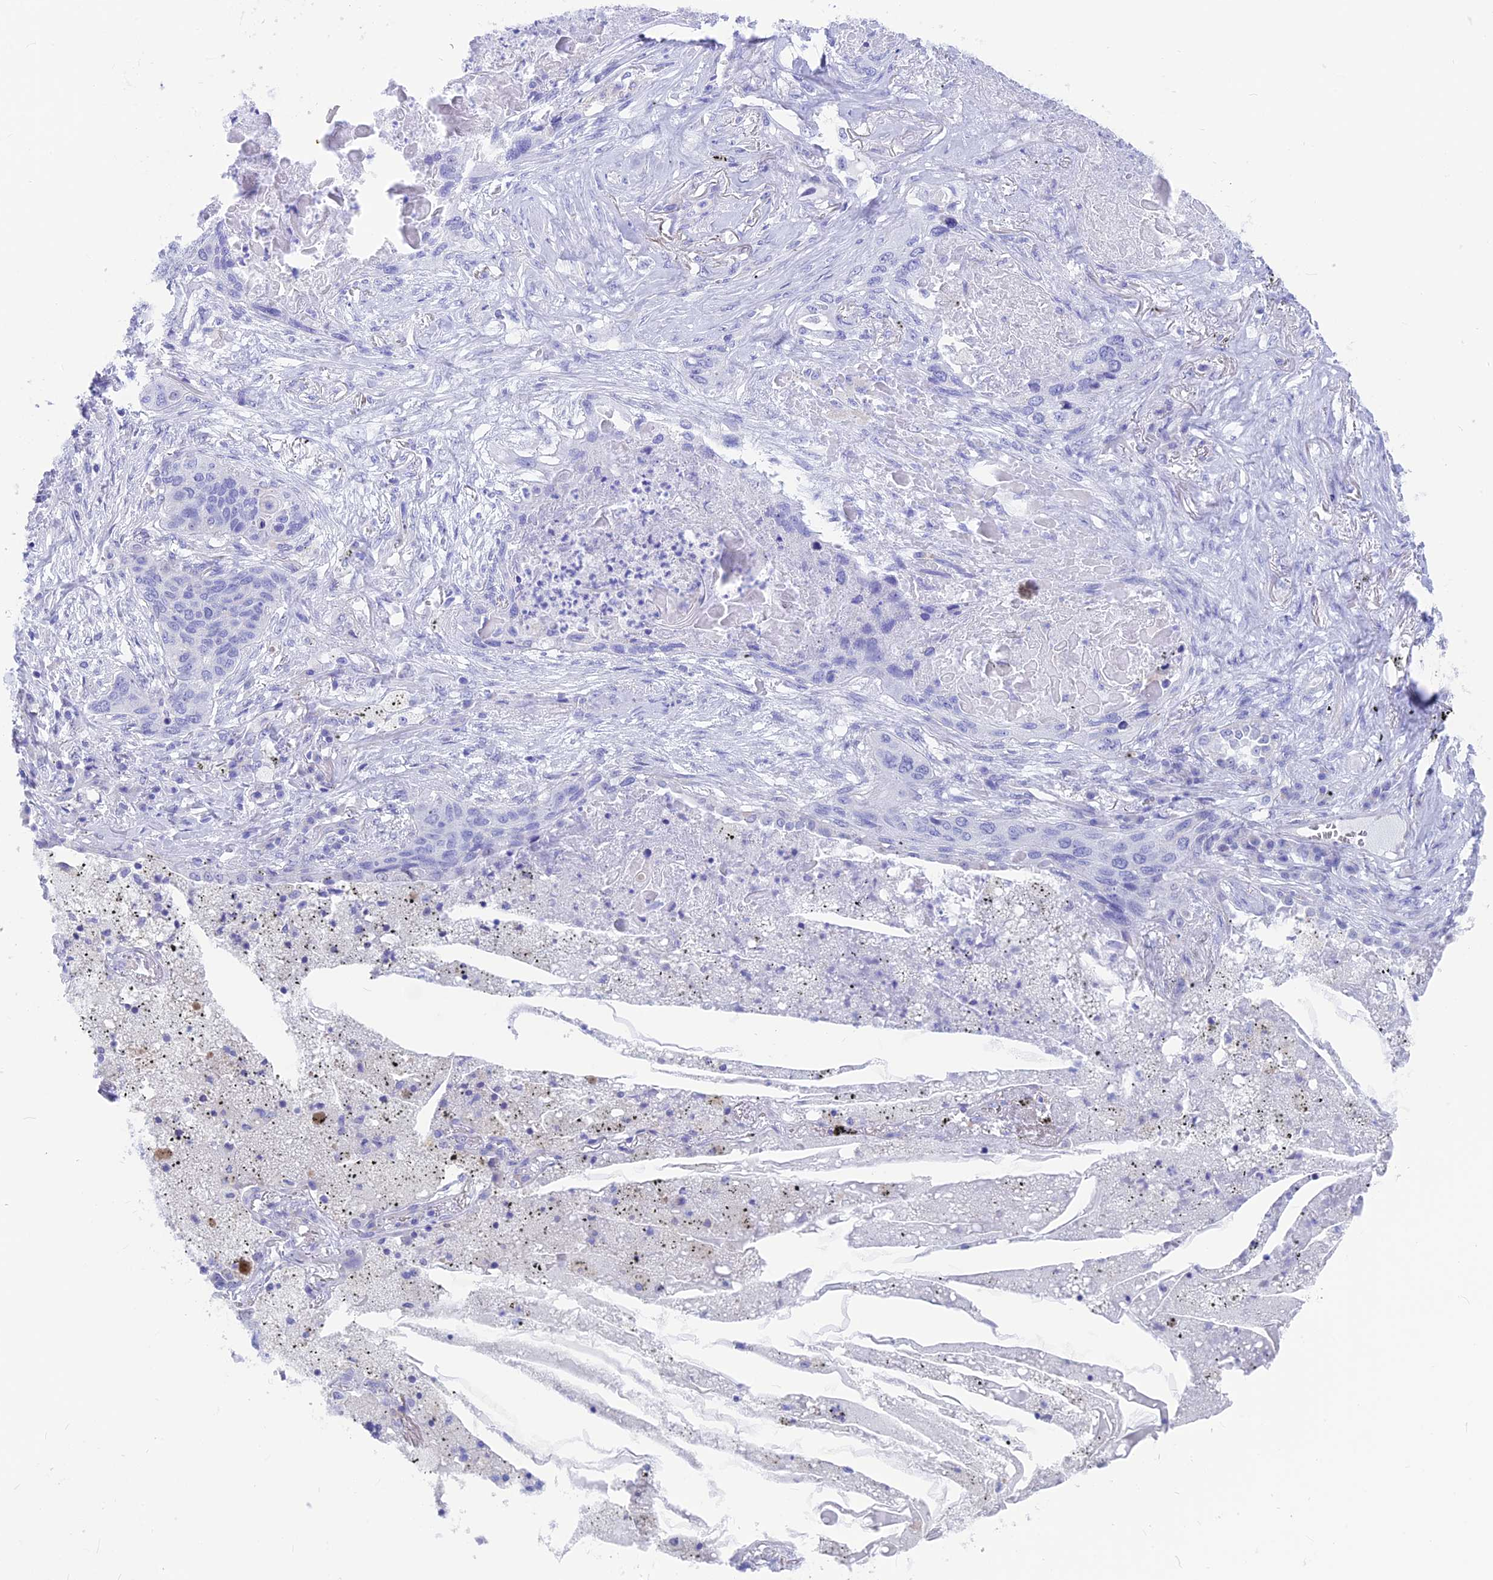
{"staining": {"intensity": "negative", "quantity": "none", "location": "none"}, "tissue": "lung cancer", "cell_type": "Tumor cells", "image_type": "cancer", "snomed": [{"axis": "morphology", "description": "Squamous cell carcinoma, NOS"}, {"axis": "topography", "description": "Lung"}], "caption": "The IHC histopathology image has no significant expression in tumor cells of squamous cell carcinoma (lung) tissue. The staining is performed using DAB brown chromogen with nuclei counter-stained in using hematoxylin.", "gene": "GNGT2", "patient": {"sex": "female", "age": 63}}